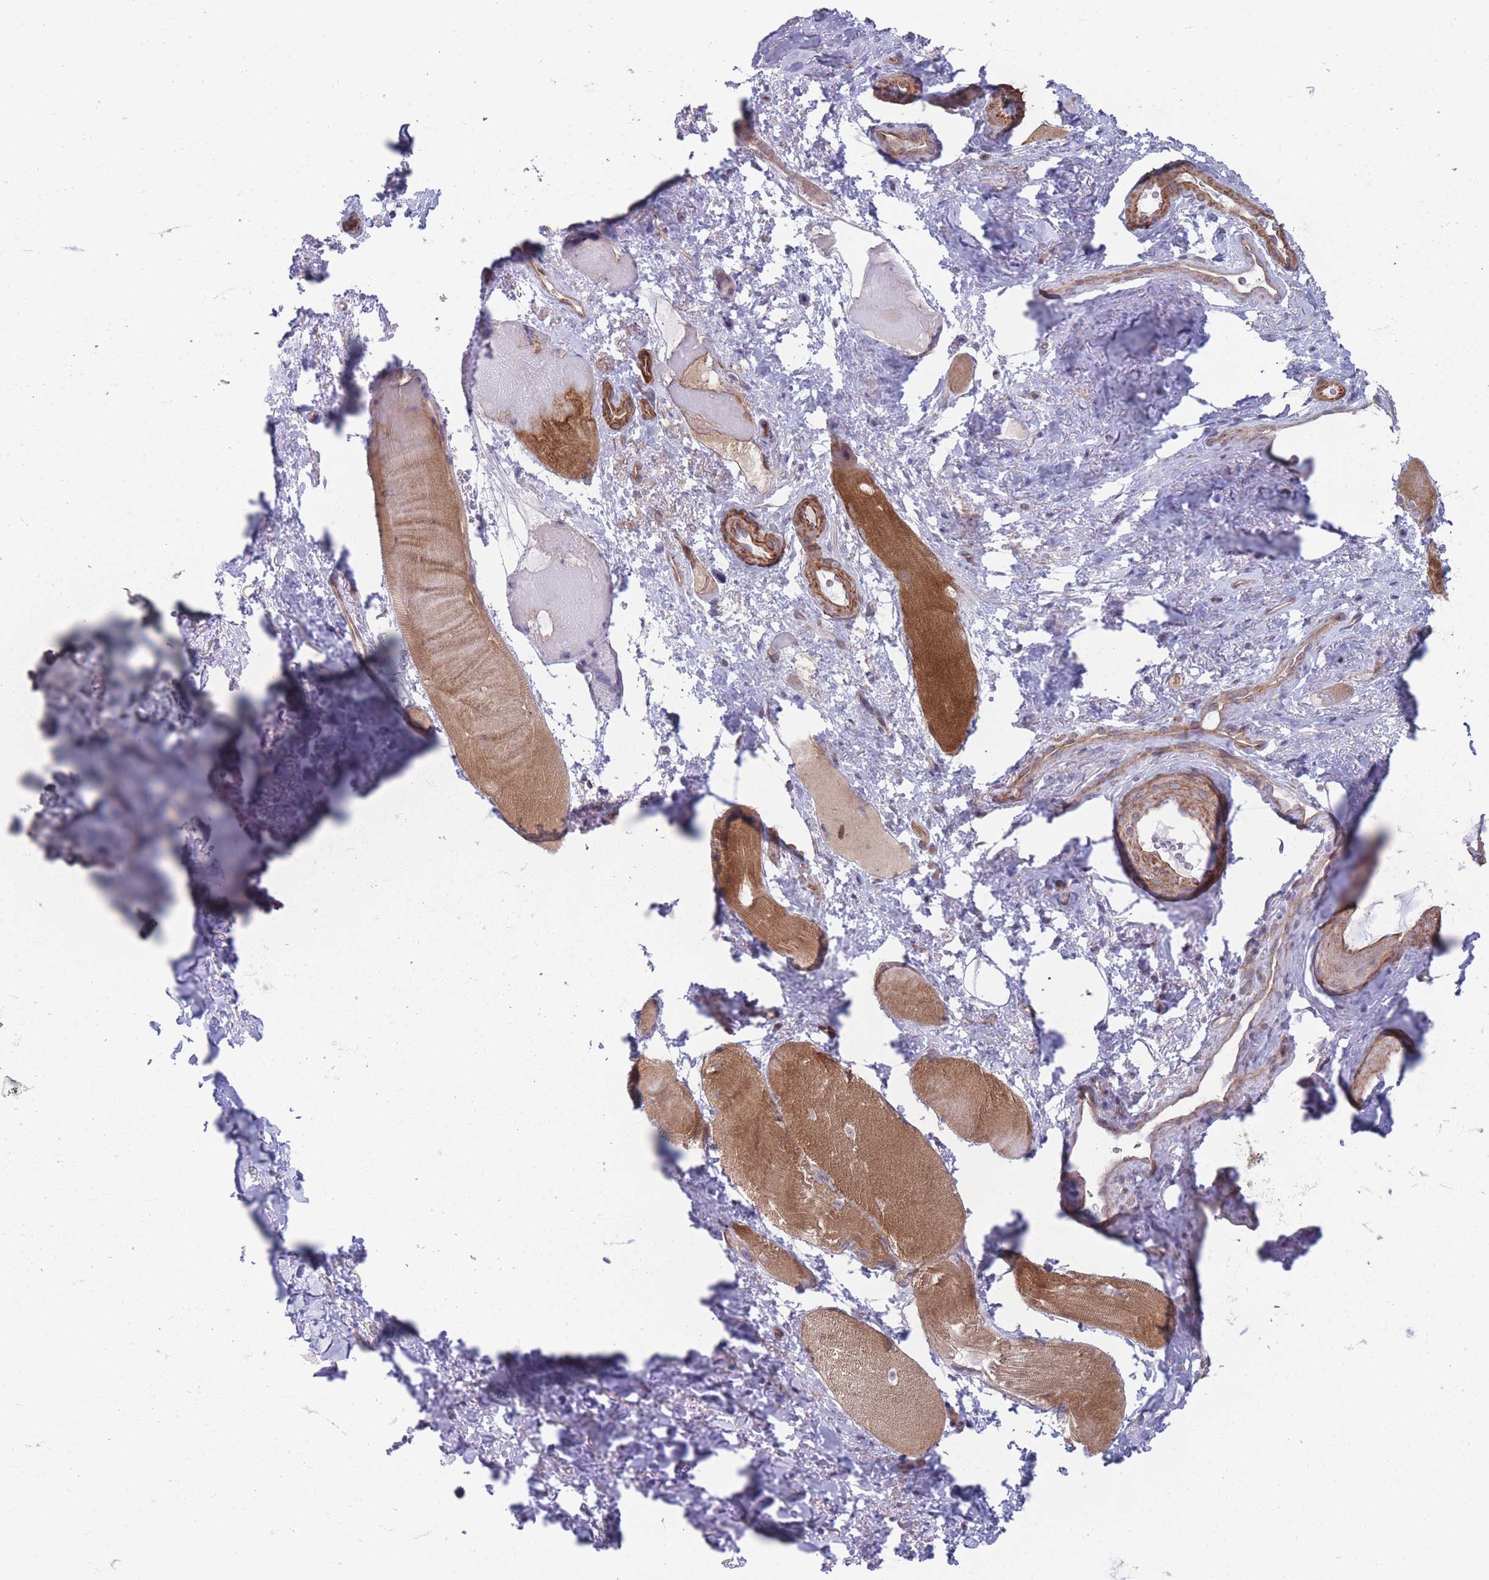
{"staining": {"intensity": "strong", "quantity": "25%-75%", "location": "cytoplasmic/membranous"}, "tissue": "smooth muscle", "cell_type": "Smooth muscle cells", "image_type": "normal", "snomed": [{"axis": "morphology", "description": "Normal tissue, NOS"}, {"axis": "topography", "description": "Smooth muscle"}, {"axis": "topography", "description": "Peripheral nerve tissue"}], "caption": "Brown immunohistochemical staining in benign human smooth muscle shows strong cytoplasmic/membranous positivity in approximately 25%-75% of smooth muscle cells.", "gene": "VRK2", "patient": {"sex": "male", "age": 69}}